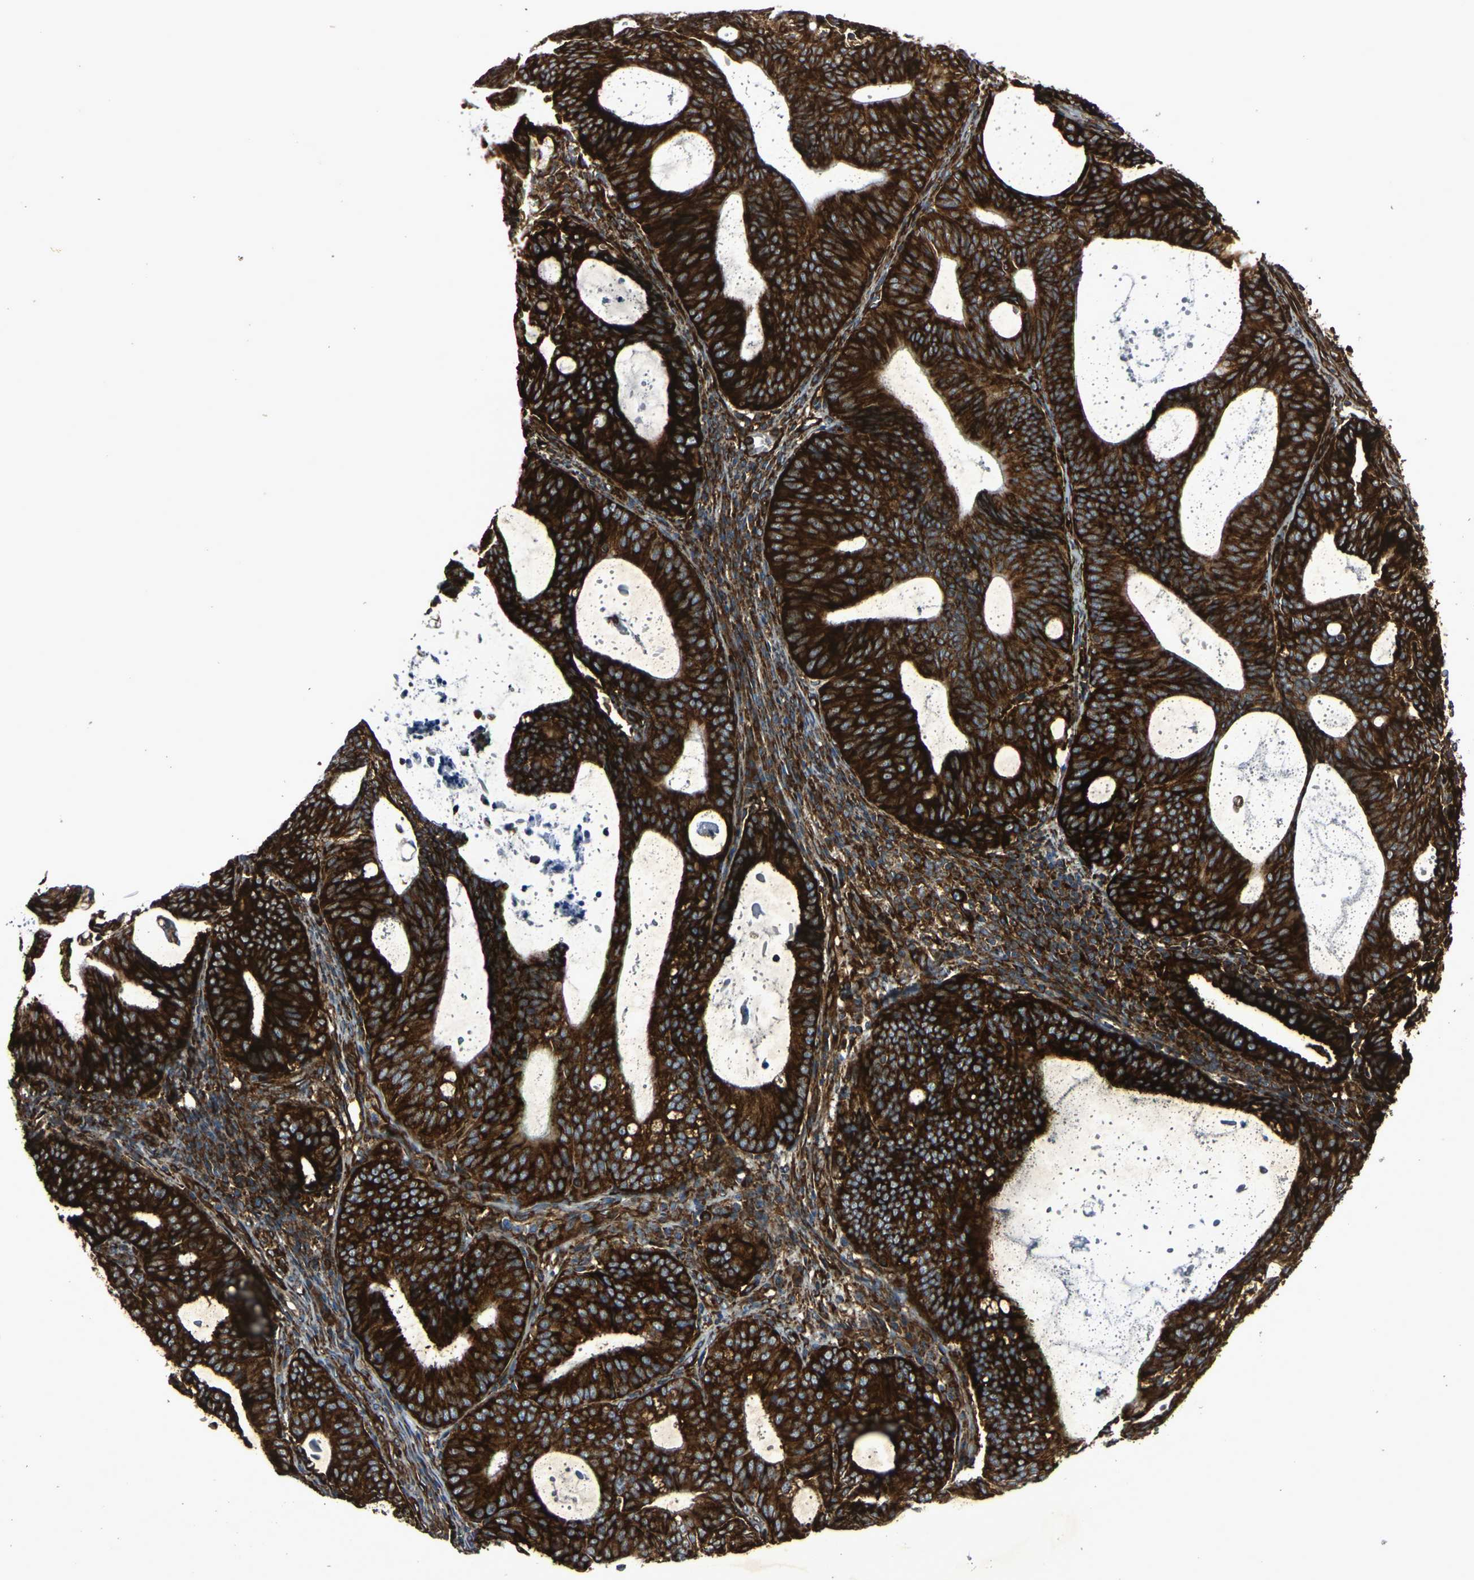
{"staining": {"intensity": "strong", "quantity": ">75%", "location": "cytoplasmic/membranous"}, "tissue": "endometrial cancer", "cell_type": "Tumor cells", "image_type": "cancer", "snomed": [{"axis": "morphology", "description": "Adenocarcinoma, NOS"}, {"axis": "topography", "description": "Uterus"}], "caption": "High-power microscopy captured an IHC image of adenocarcinoma (endometrial), revealing strong cytoplasmic/membranous positivity in about >75% of tumor cells.", "gene": "MARCHF2", "patient": {"sex": "female", "age": 83}}